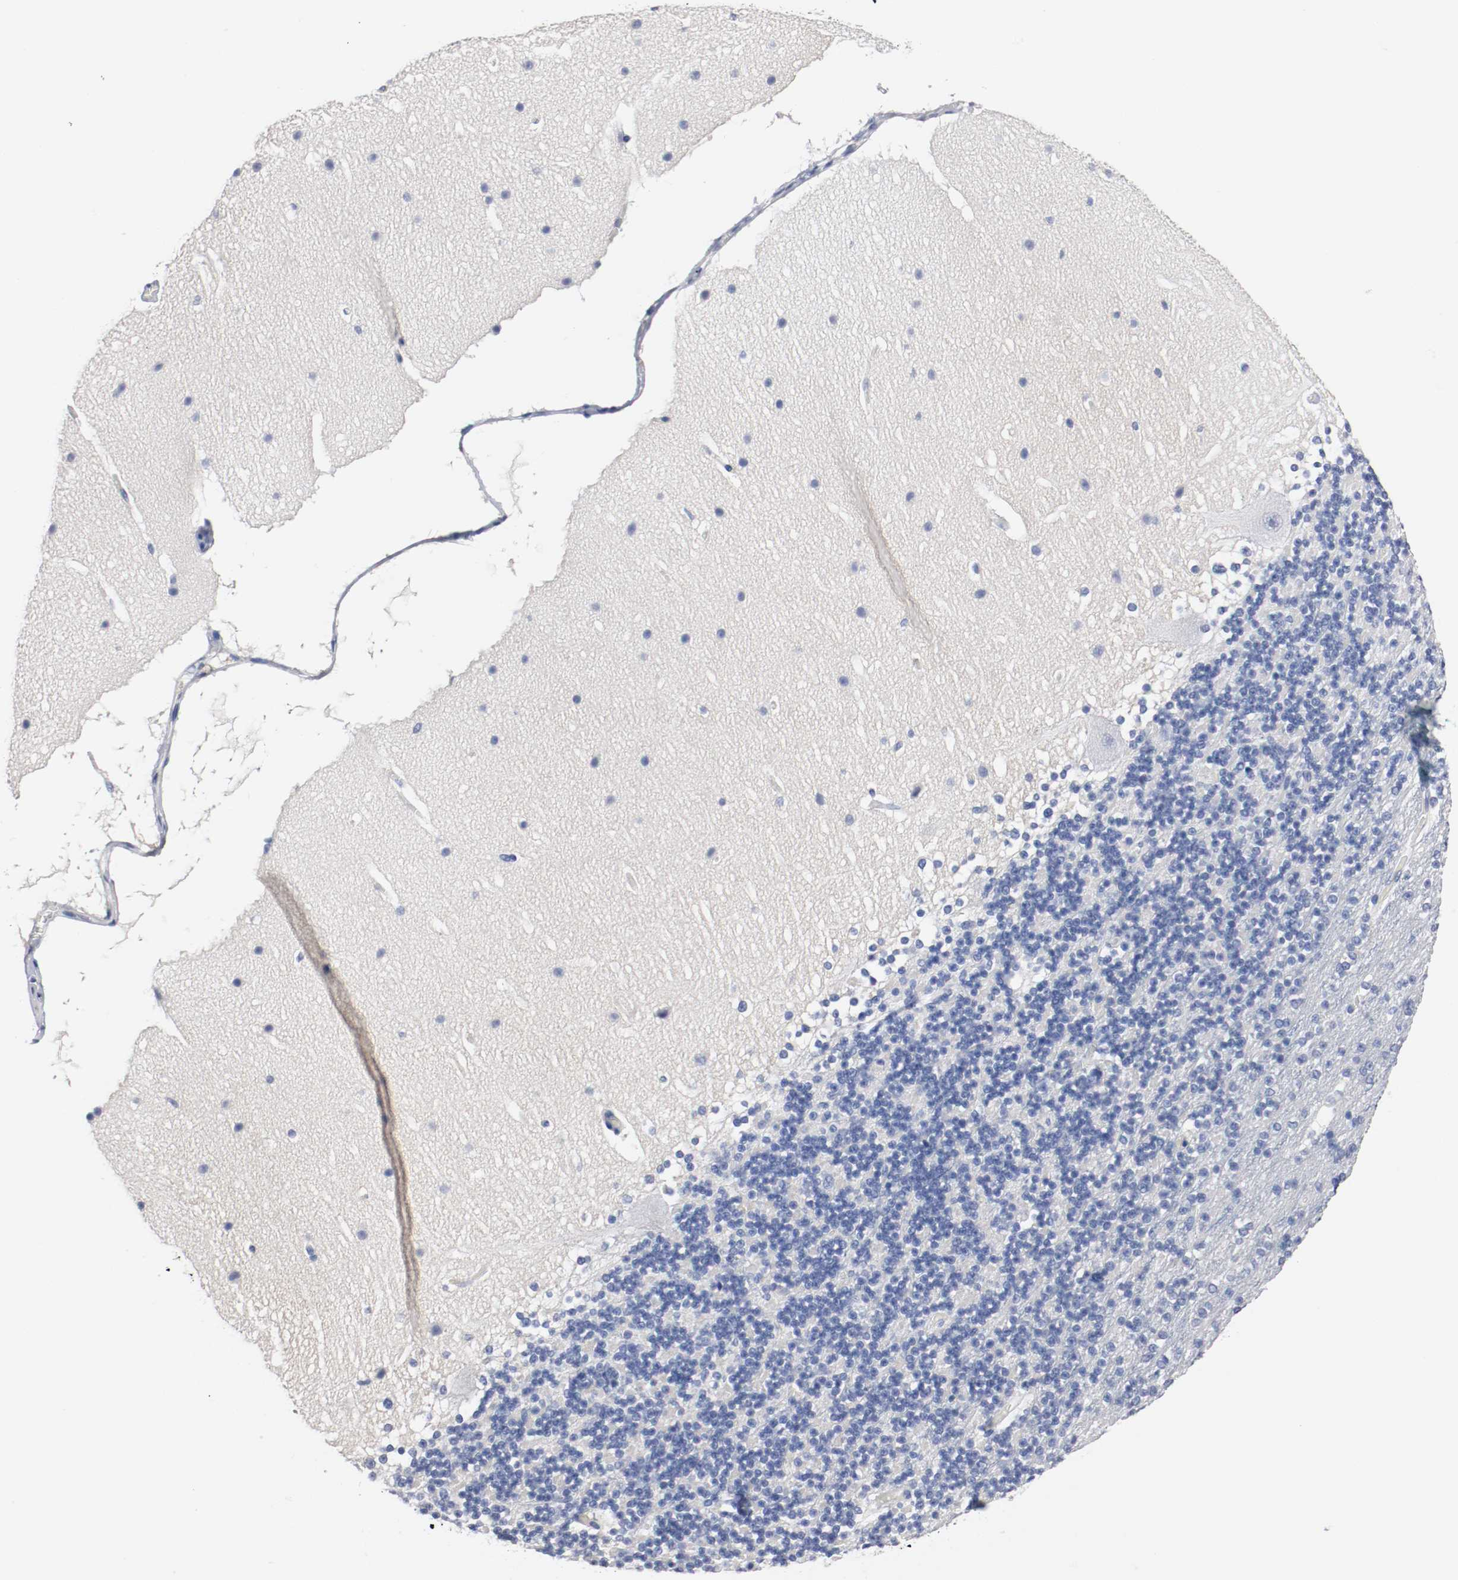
{"staining": {"intensity": "negative", "quantity": "none", "location": "none"}, "tissue": "cerebellum", "cell_type": "Cells in granular layer", "image_type": "normal", "snomed": [{"axis": "morphology", "description": "Normal tissue, NOS"}, {"axis": "topography", "description": "Cerebellum"}], "caption": "Immunohistochemistry (IHC) of normal cerebellum reveals no expression in cells in granular layer. Brightfield microscopy of immunohistochemistry (IHC) stained with DAB (3,3'-diaminobenzidine) (brown) and hematoxylin (blue), captured at high magnification.", "gene": "TNC", "patient": {"sex": "female", "age": 19}}